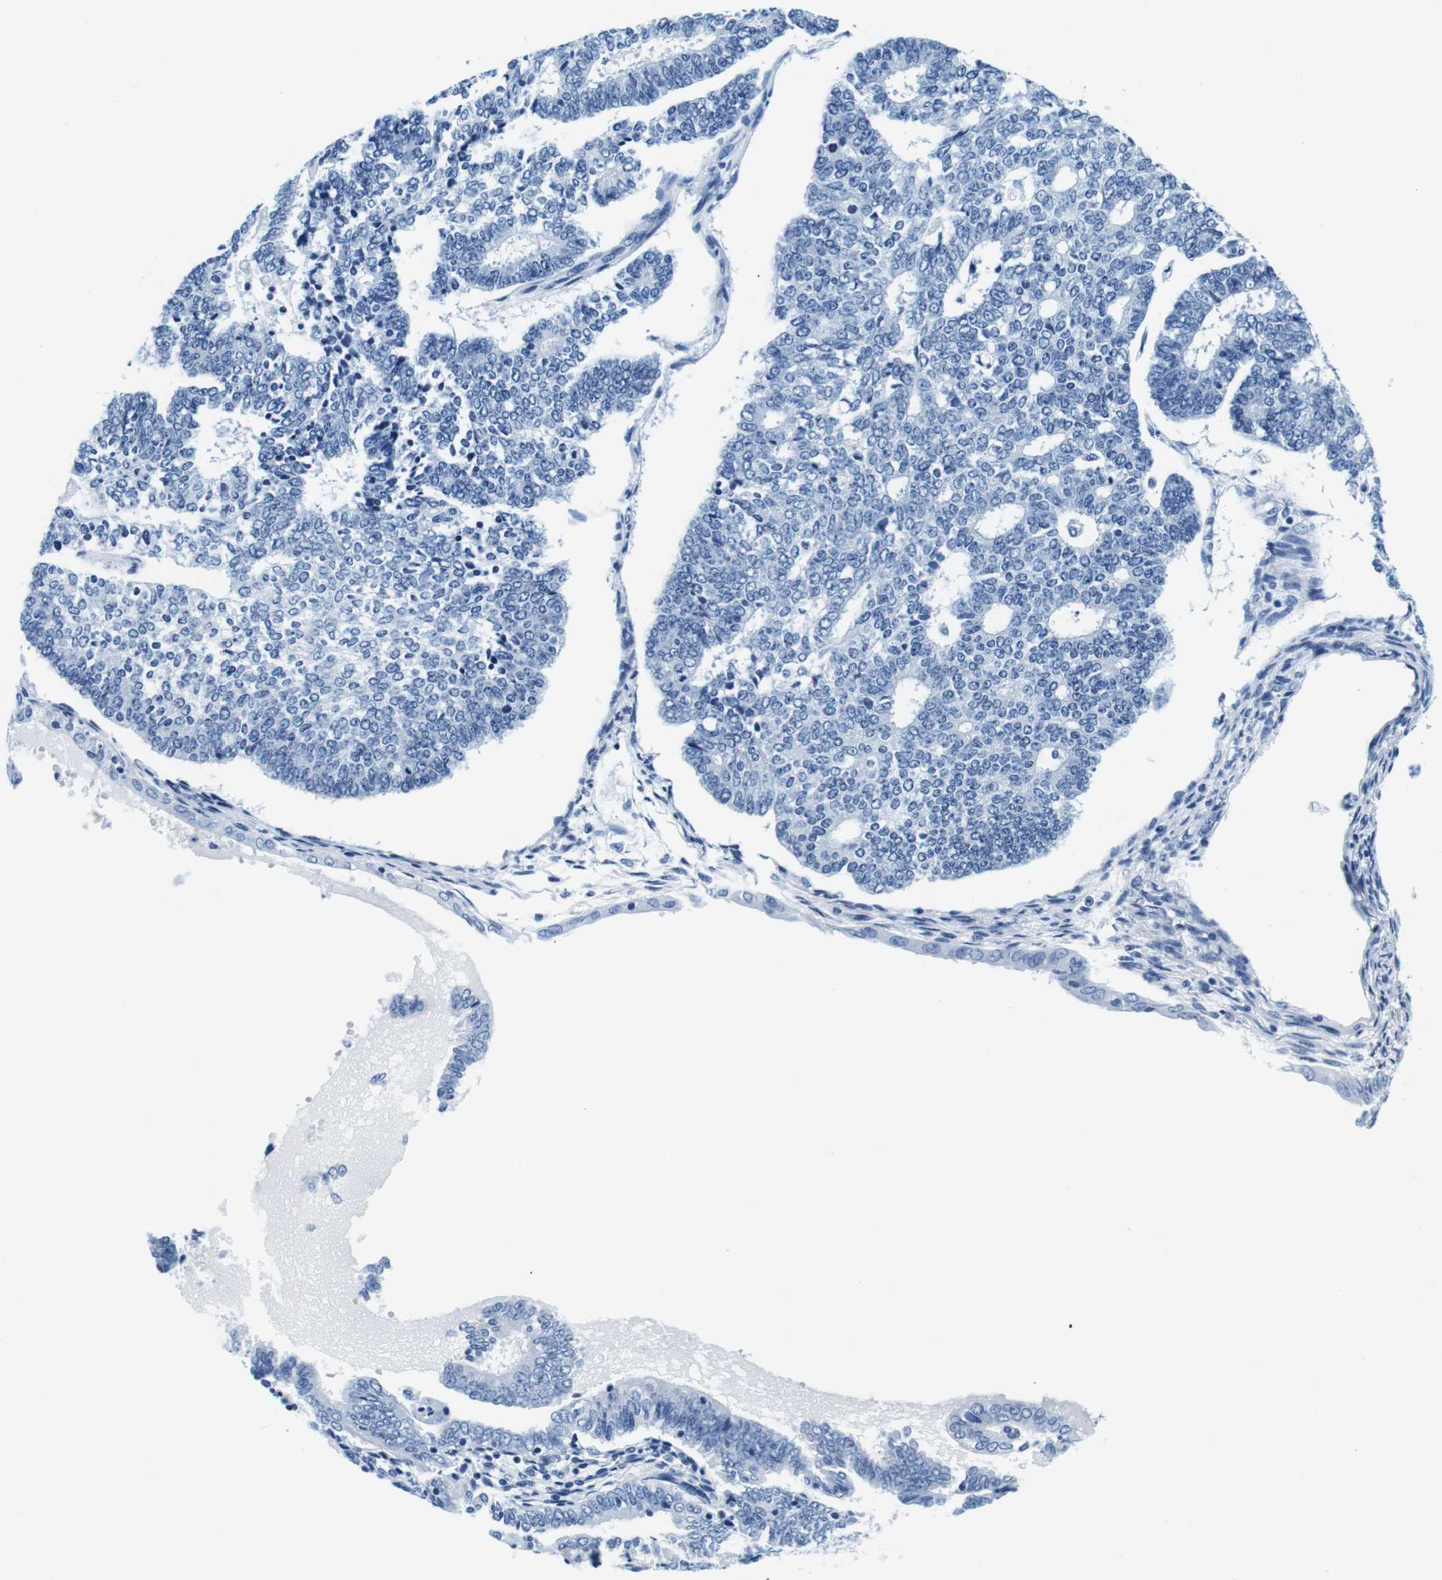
{"staining": {"intensity": "negative", "quantity": "none", "location": "none"}, "tissue": "endometrial cancer", "cell_type": "Tumor cells", "image_type": "cancer", "snomed": [{"axis": "morphology", "description": "Adenocarcinoma, NOS"}, {"axis": "topography", "description": "Endometrium"}], "caption": "High magnification brightfield microscopy of endometrial cancer stained with DAB (3,3'-diaminobenzidine) (brown) and counterstained with hematoxylin (blue): tumor cells show no significant expression. (Brightfield microscopy of DAB (3,3'-diaminobenzidine) IHC at high magnification).", "gene": "ELANE", "patient": {"sex": "female", "age": 70}}